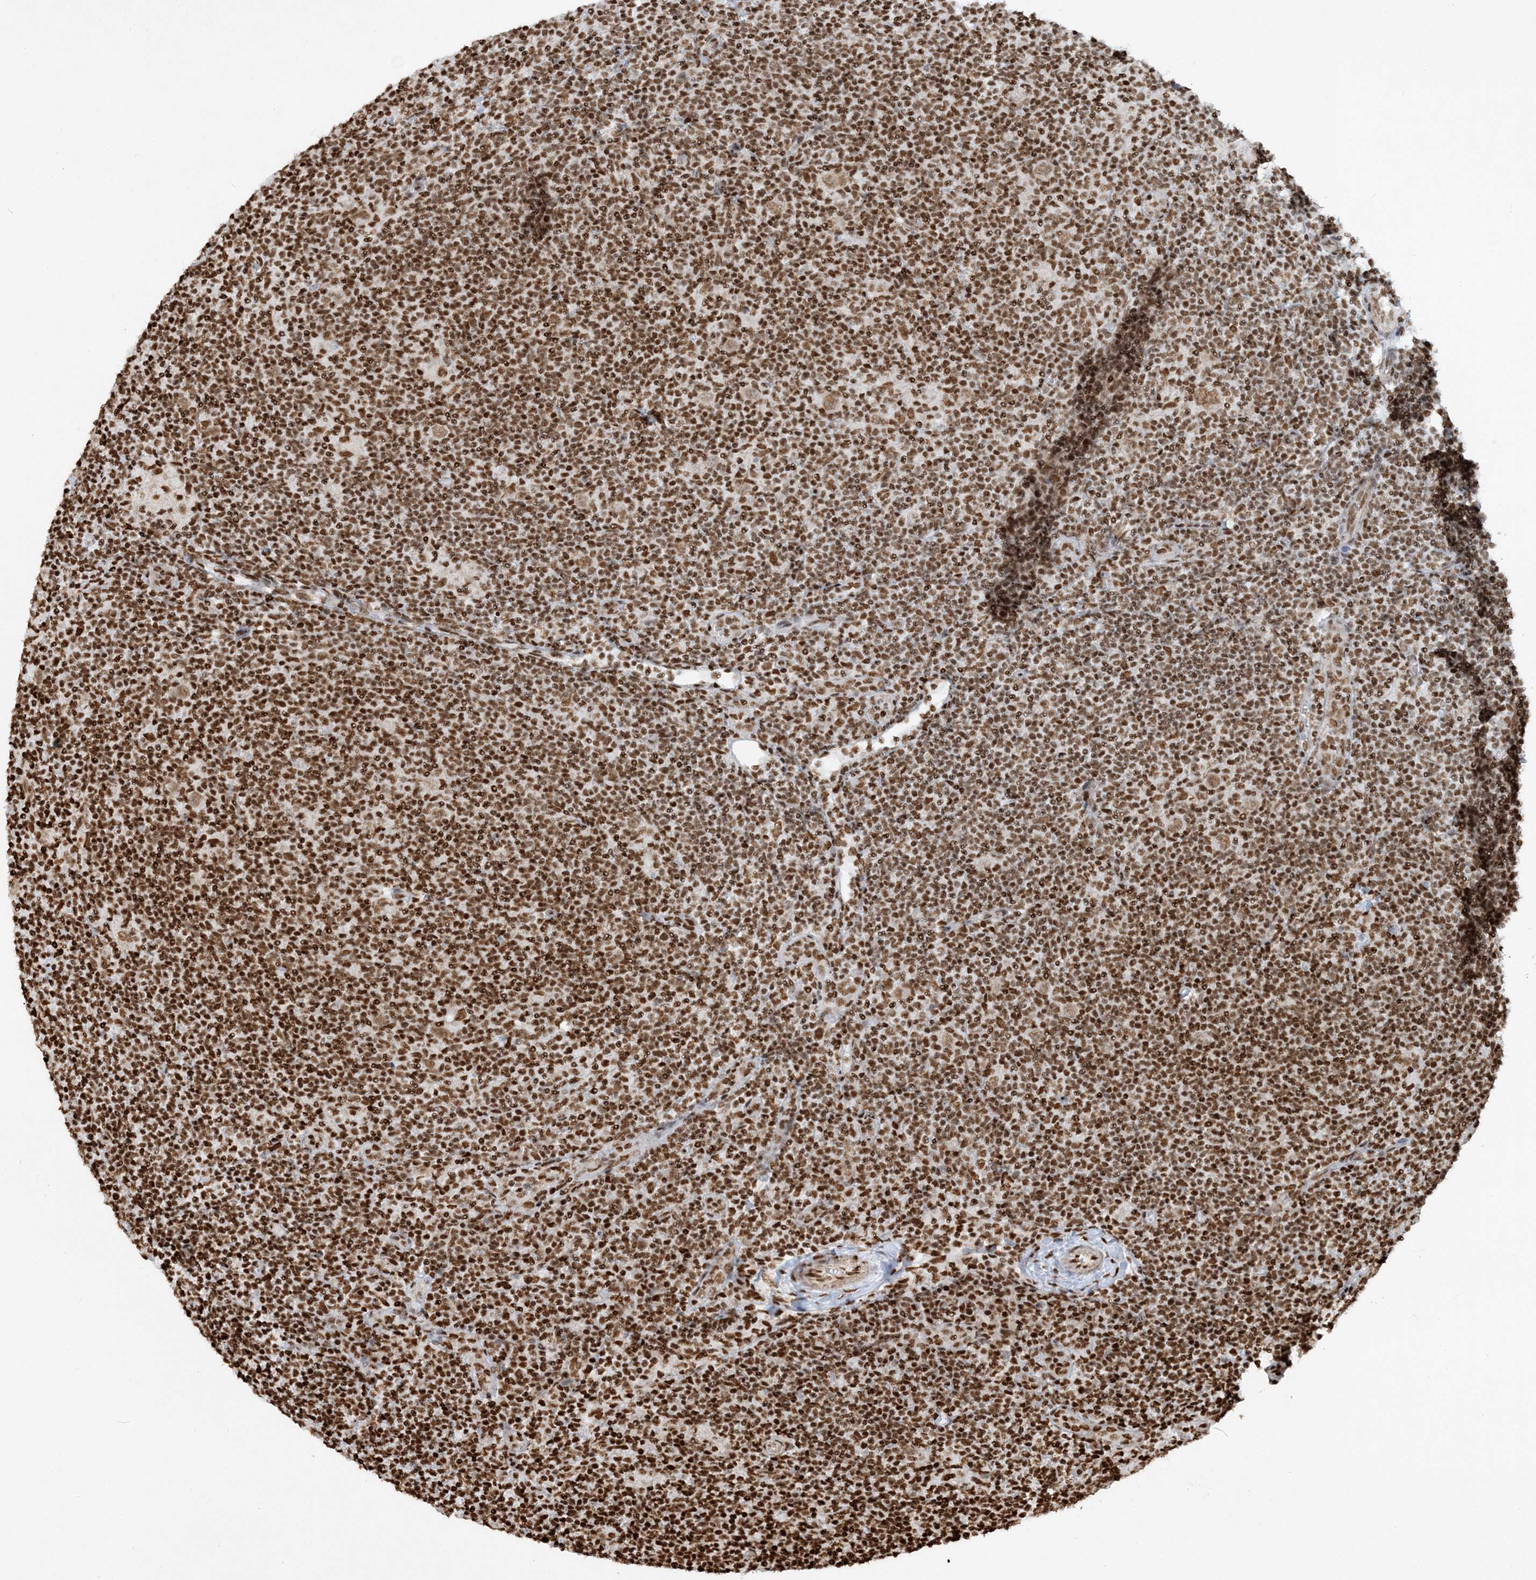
{"staining": {"intensity": "moderate", "quantity": ">75%", "location": "nuclear"}, "tissue": "lymphoma", "cell_type": "Tumor cells", "image_type": "cancer", "snomed": [{"axis": "morphology", "description": "Hodgkin's disease, NOS"}, {"axis": "topography", "description": "Lymph node"}], "caption": "A photomicrograph of Hodgkin's disease stained for a protein reveals moderate nuclear brown staining in tumor cells.", "gene": "DELE1", "patient": {"sex": "female", "age": 57}}